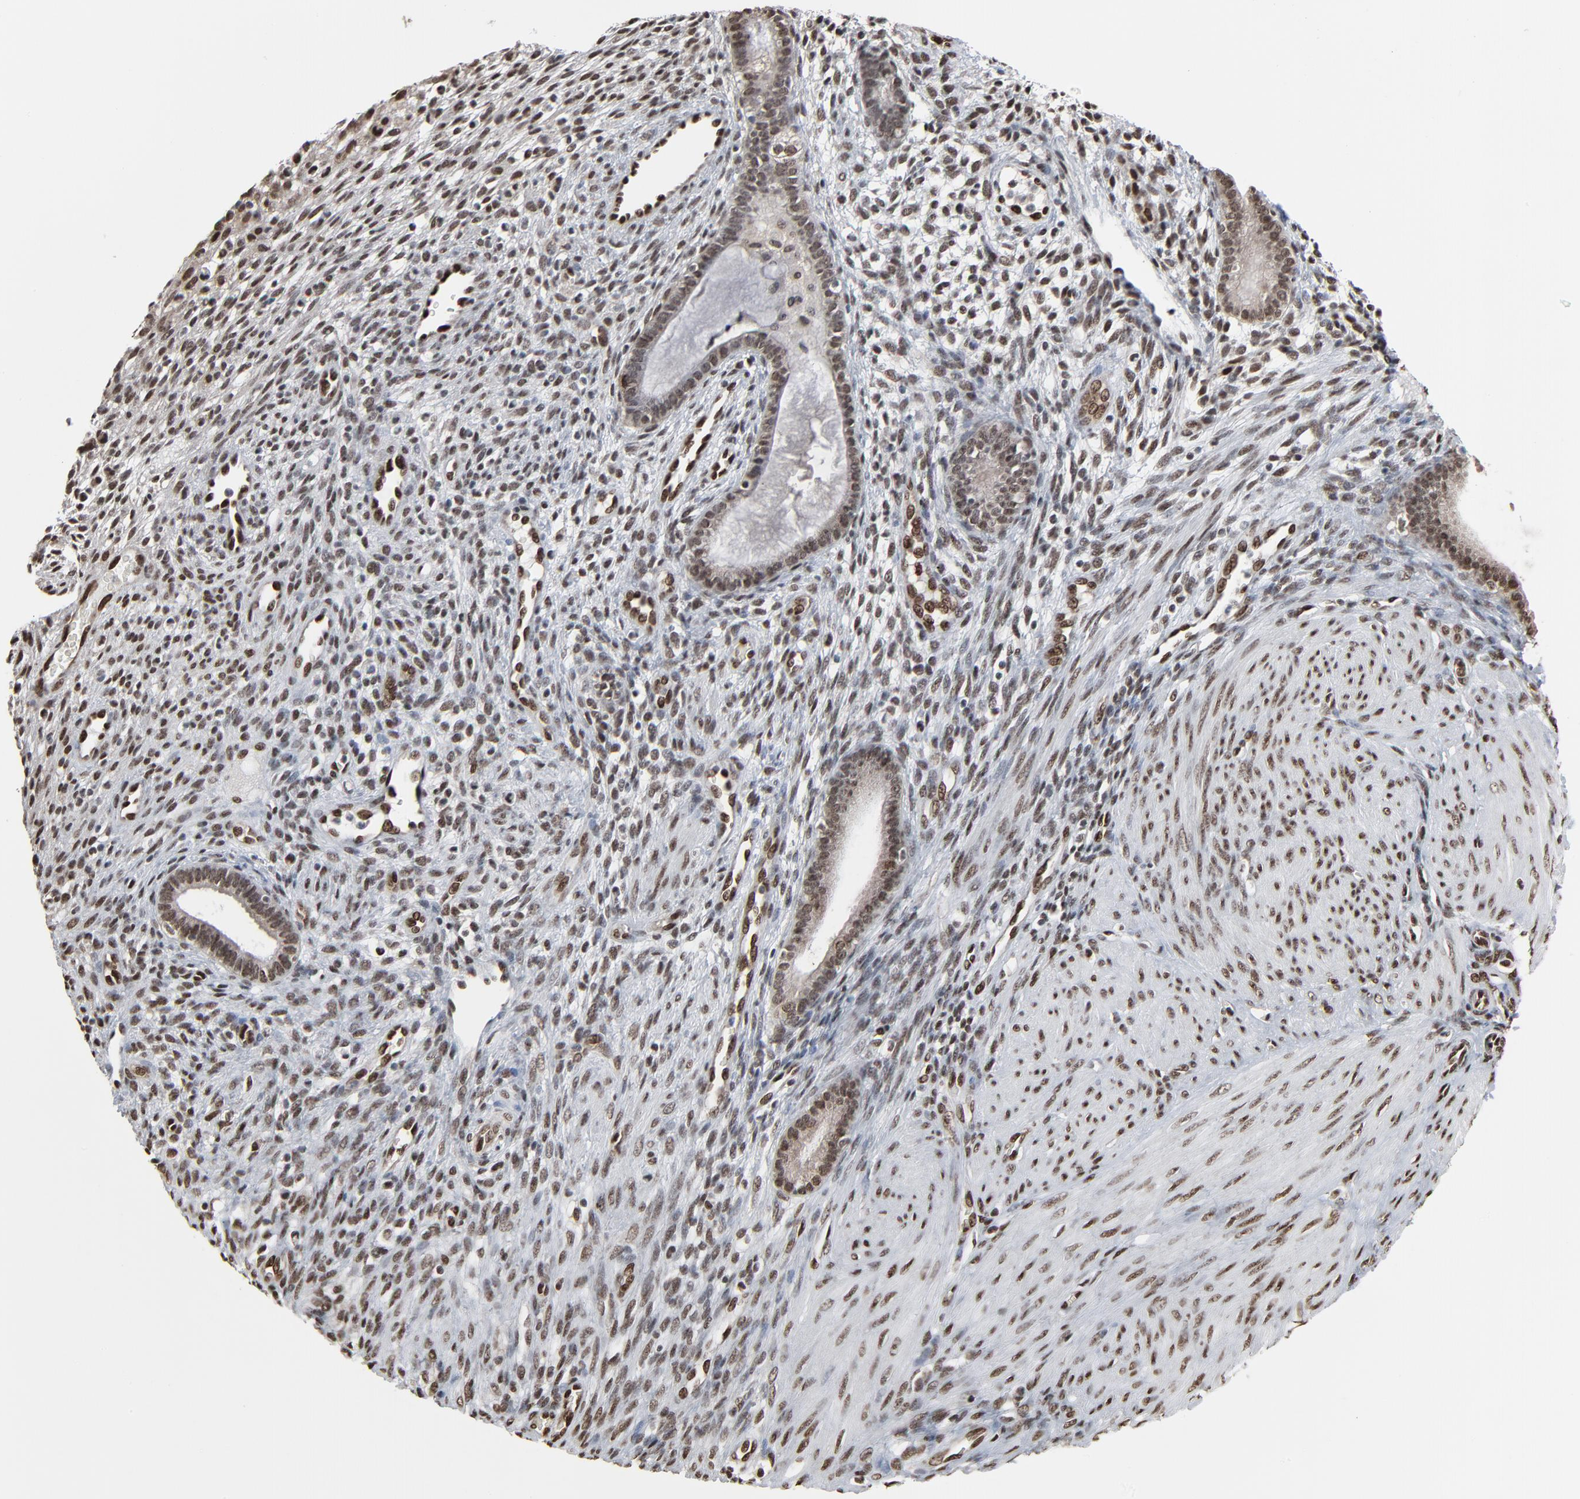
{"staining": {"intensity": "strong", "quantity": ">75%", "location": "nuclear"}, "tissue": "endometrium", "cell_type": "Cells in endometrial stroma", "image_type": "normal", "snomed": [{"axis": "morphology", "description": "Normal tissue, NOS"}, {"axis": "topography", "description": "Endometrium"}], "caption": "The histopathology image reveals immunohistochemical staining of benign endometrium. There is strong nuclear staining is seen in about >75% of cells in endometrial stroma.", "gene": "MEIS2", "patient": {"sex": "female", "age": 72}}